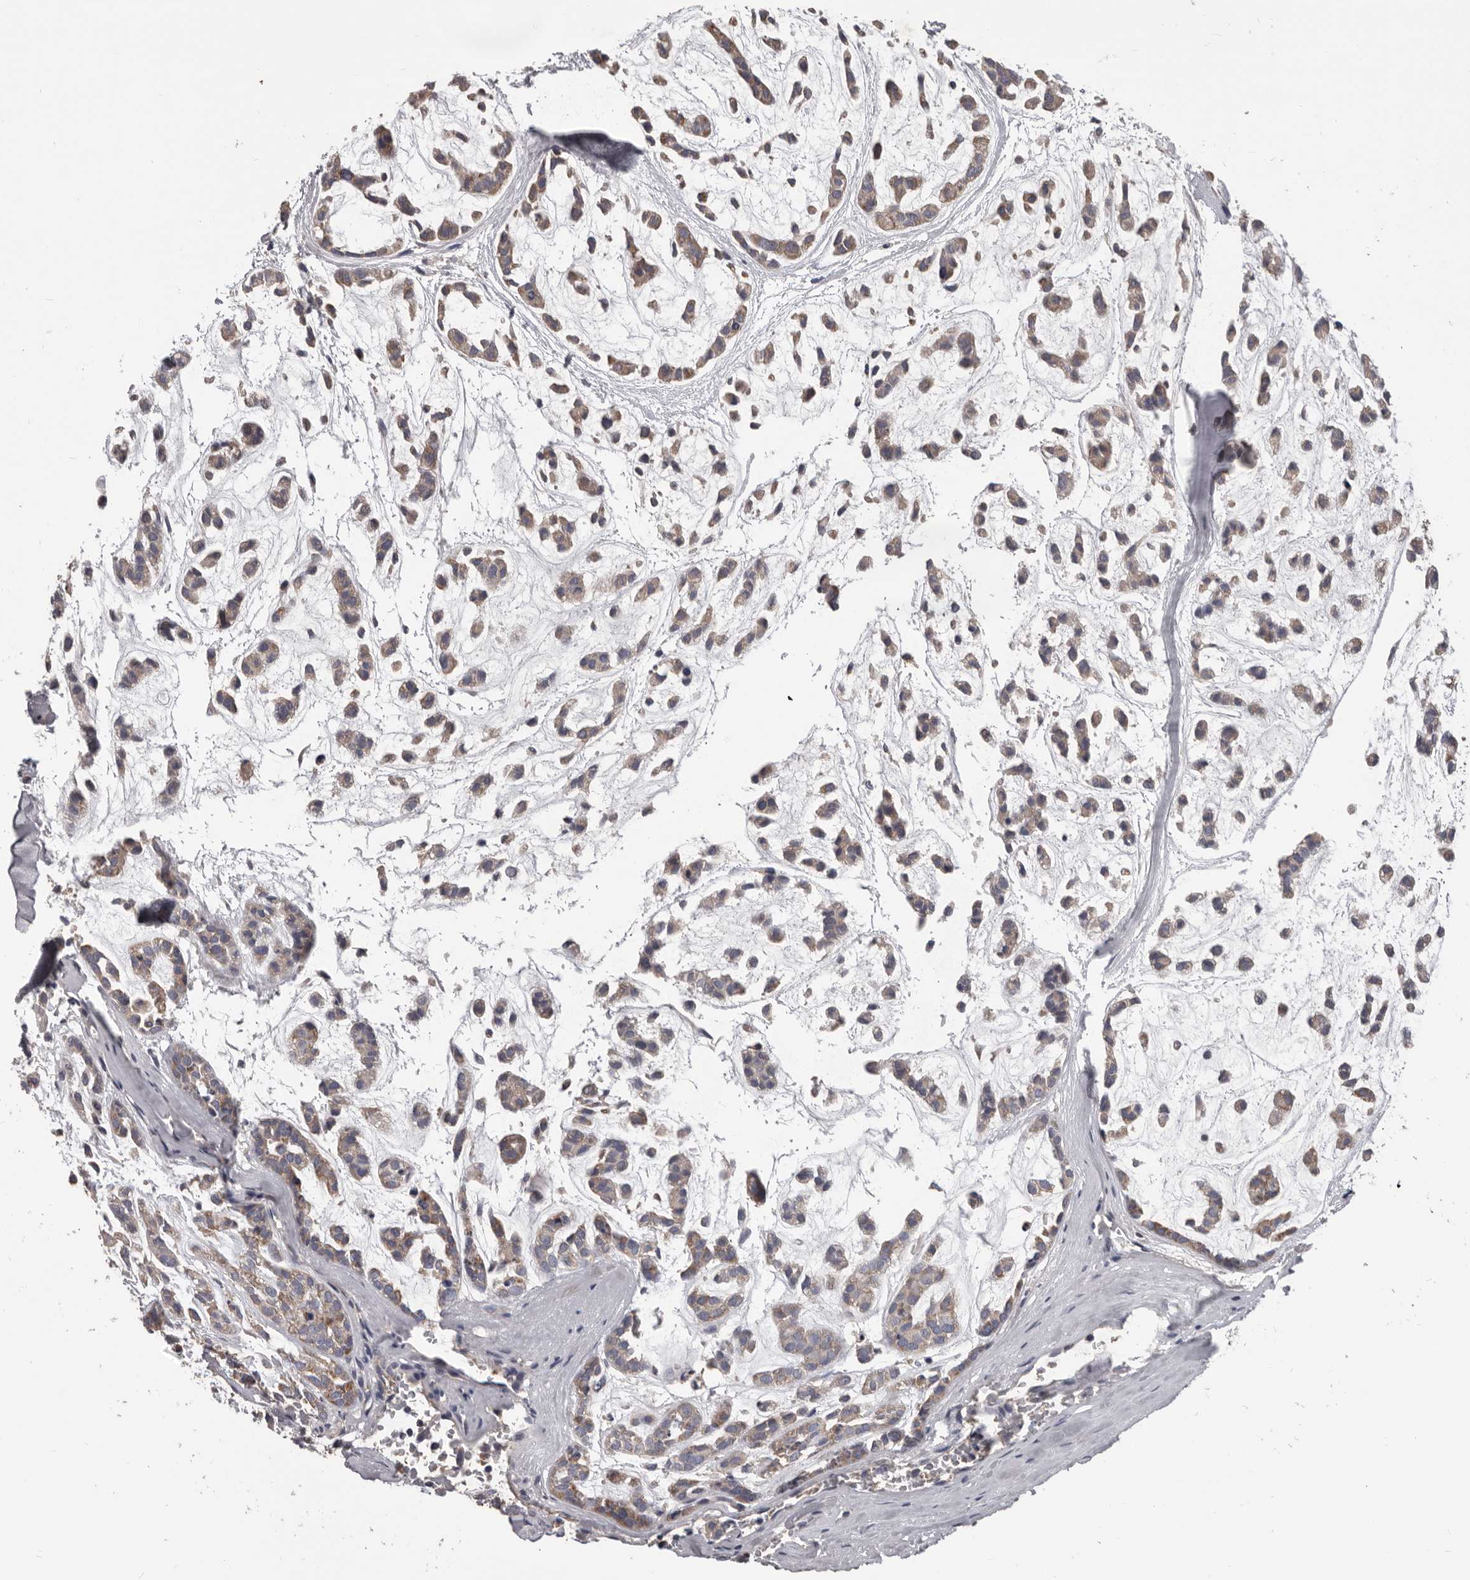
{"staining": {"intensity": "weak", "quantity": ">75%", "location": "cytoplasmic/membranous"}, "tissue": "head and neck cancer", "cell_type": "Tumor cells", "image_type": "cancer", "snomed": [{"axis": "morphology", "description": "Adenocarcinoma, NOS"}, {"axis": "morphology", "description": "Adenoma, NOS"}, {"axis": "topography", "description": "Head-Neck"}], "caption": "Immunohistochemistry of adenoma (head and neck) demonstrates low levels of weak cytoplasmic/membranous staining in approximately >75% of tumor cells.", "gene": "ALDH5A1", "patient": {"sex": "female", "age": 55}}